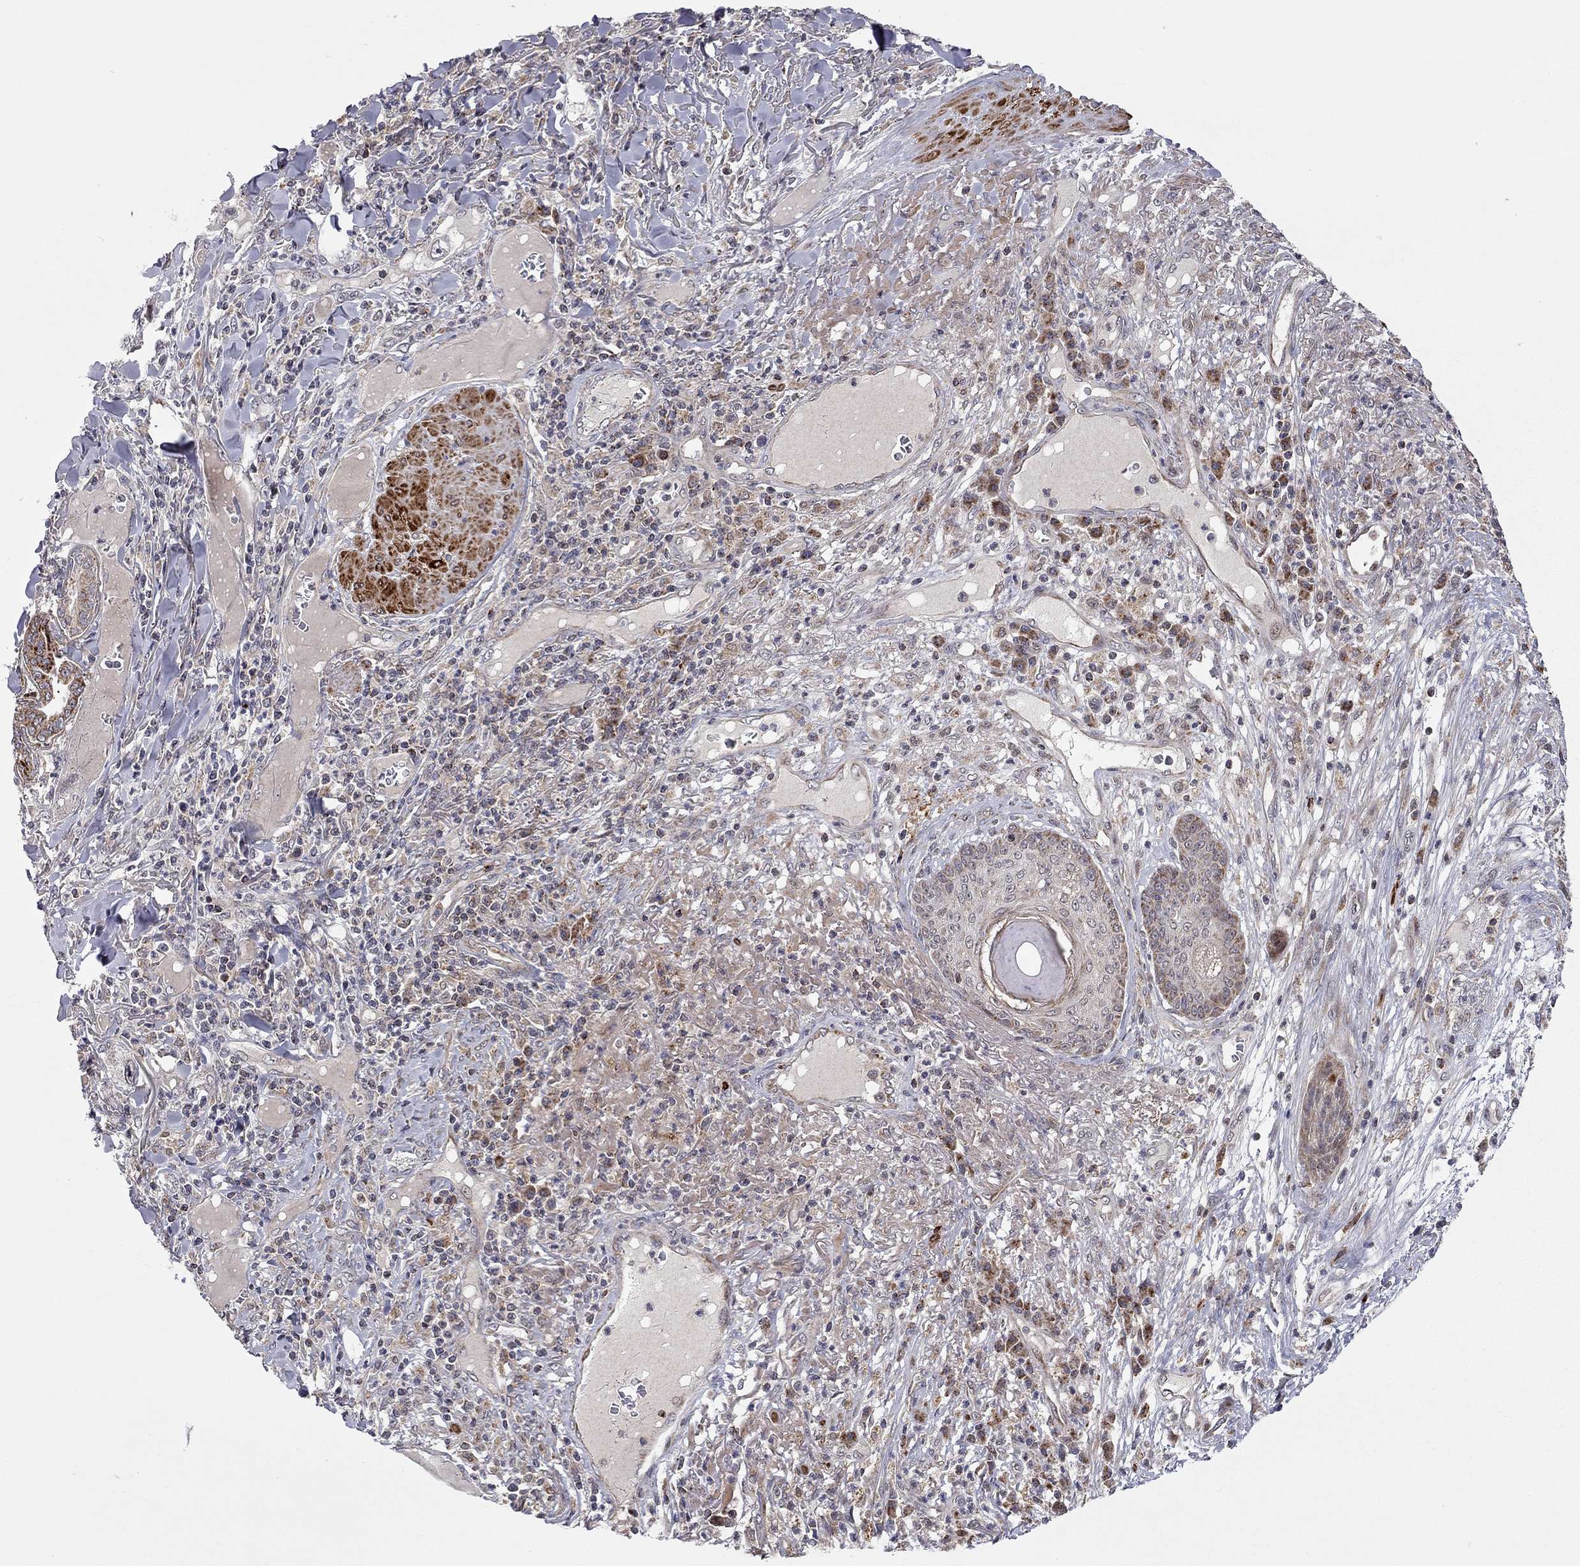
{"staining": {"intensity": "weak", "quantity": "<25%", "location": "cytoplasmic/membranous"}, "tissue": "skin cancer", "cell_type": "Tumor cells", "image_type": "cancer", "snomed": [{"axis": "morphology", "description": "Squamous cell carcinoma, NOS"}, {"axis": "topography", "description": "Skin"}], "caption": "Tumor cells show no significant protein staining in skin squamous cell carcinoma.", "gene": "IDS", "patient": {"sex": "male", "age": 82}}